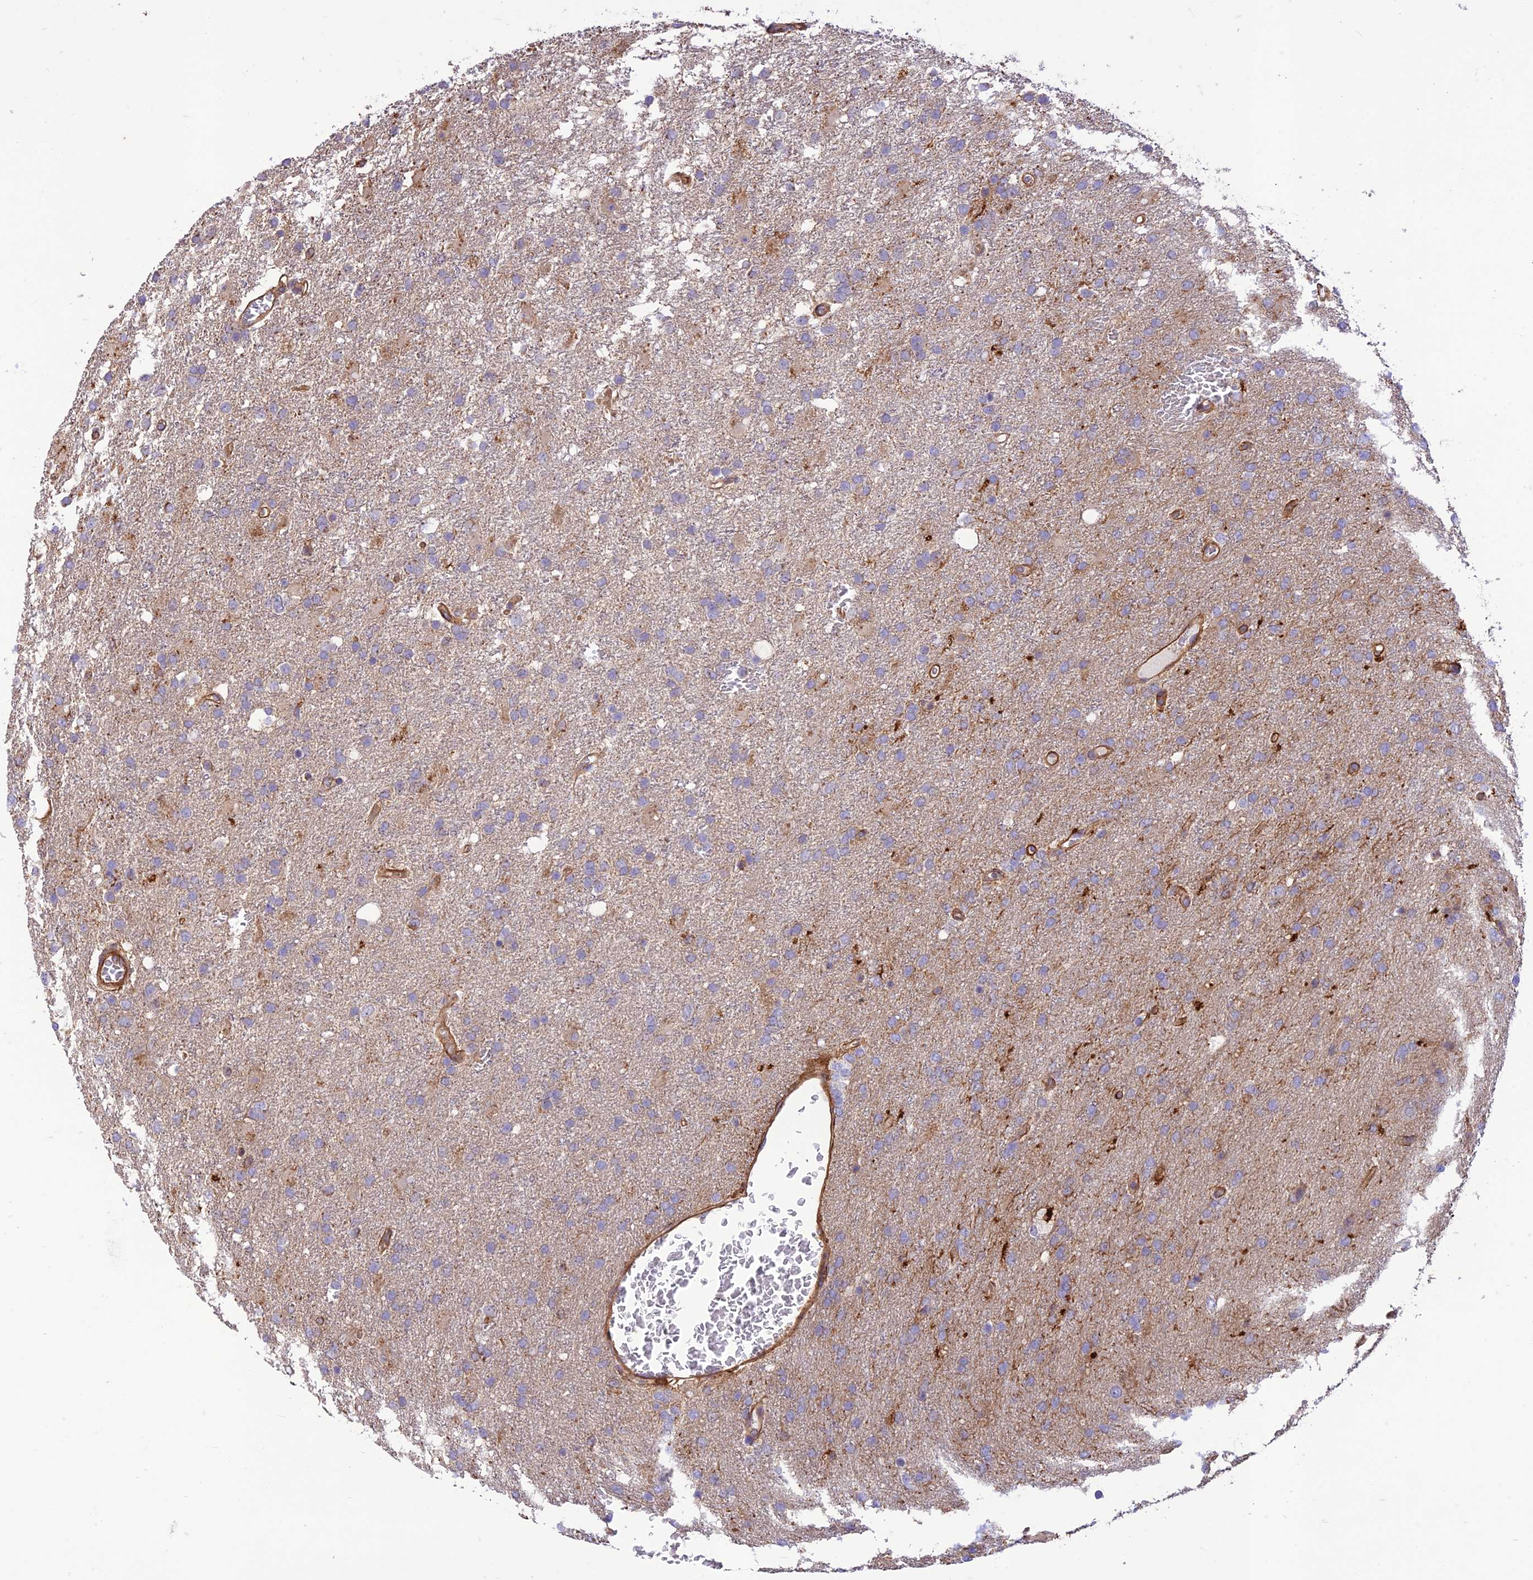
{"staining": {"intensity": "negative", "quantity": "none", "location": "none"}, "tissue": "glioma", "cell_type": "Tumor cells", "image_type": "cancer", "snomed": [{"axis": "morphology", "description": "Glioma, malignant, High grade"}, {"axis": "topography", "description": "Brain"}], "caption": "Immunohistochemistry (IHC) of human glioma displays no expression in tumor cells.", "gene": "HPSE2", "patient": {"sex": "female", "age": 74}}